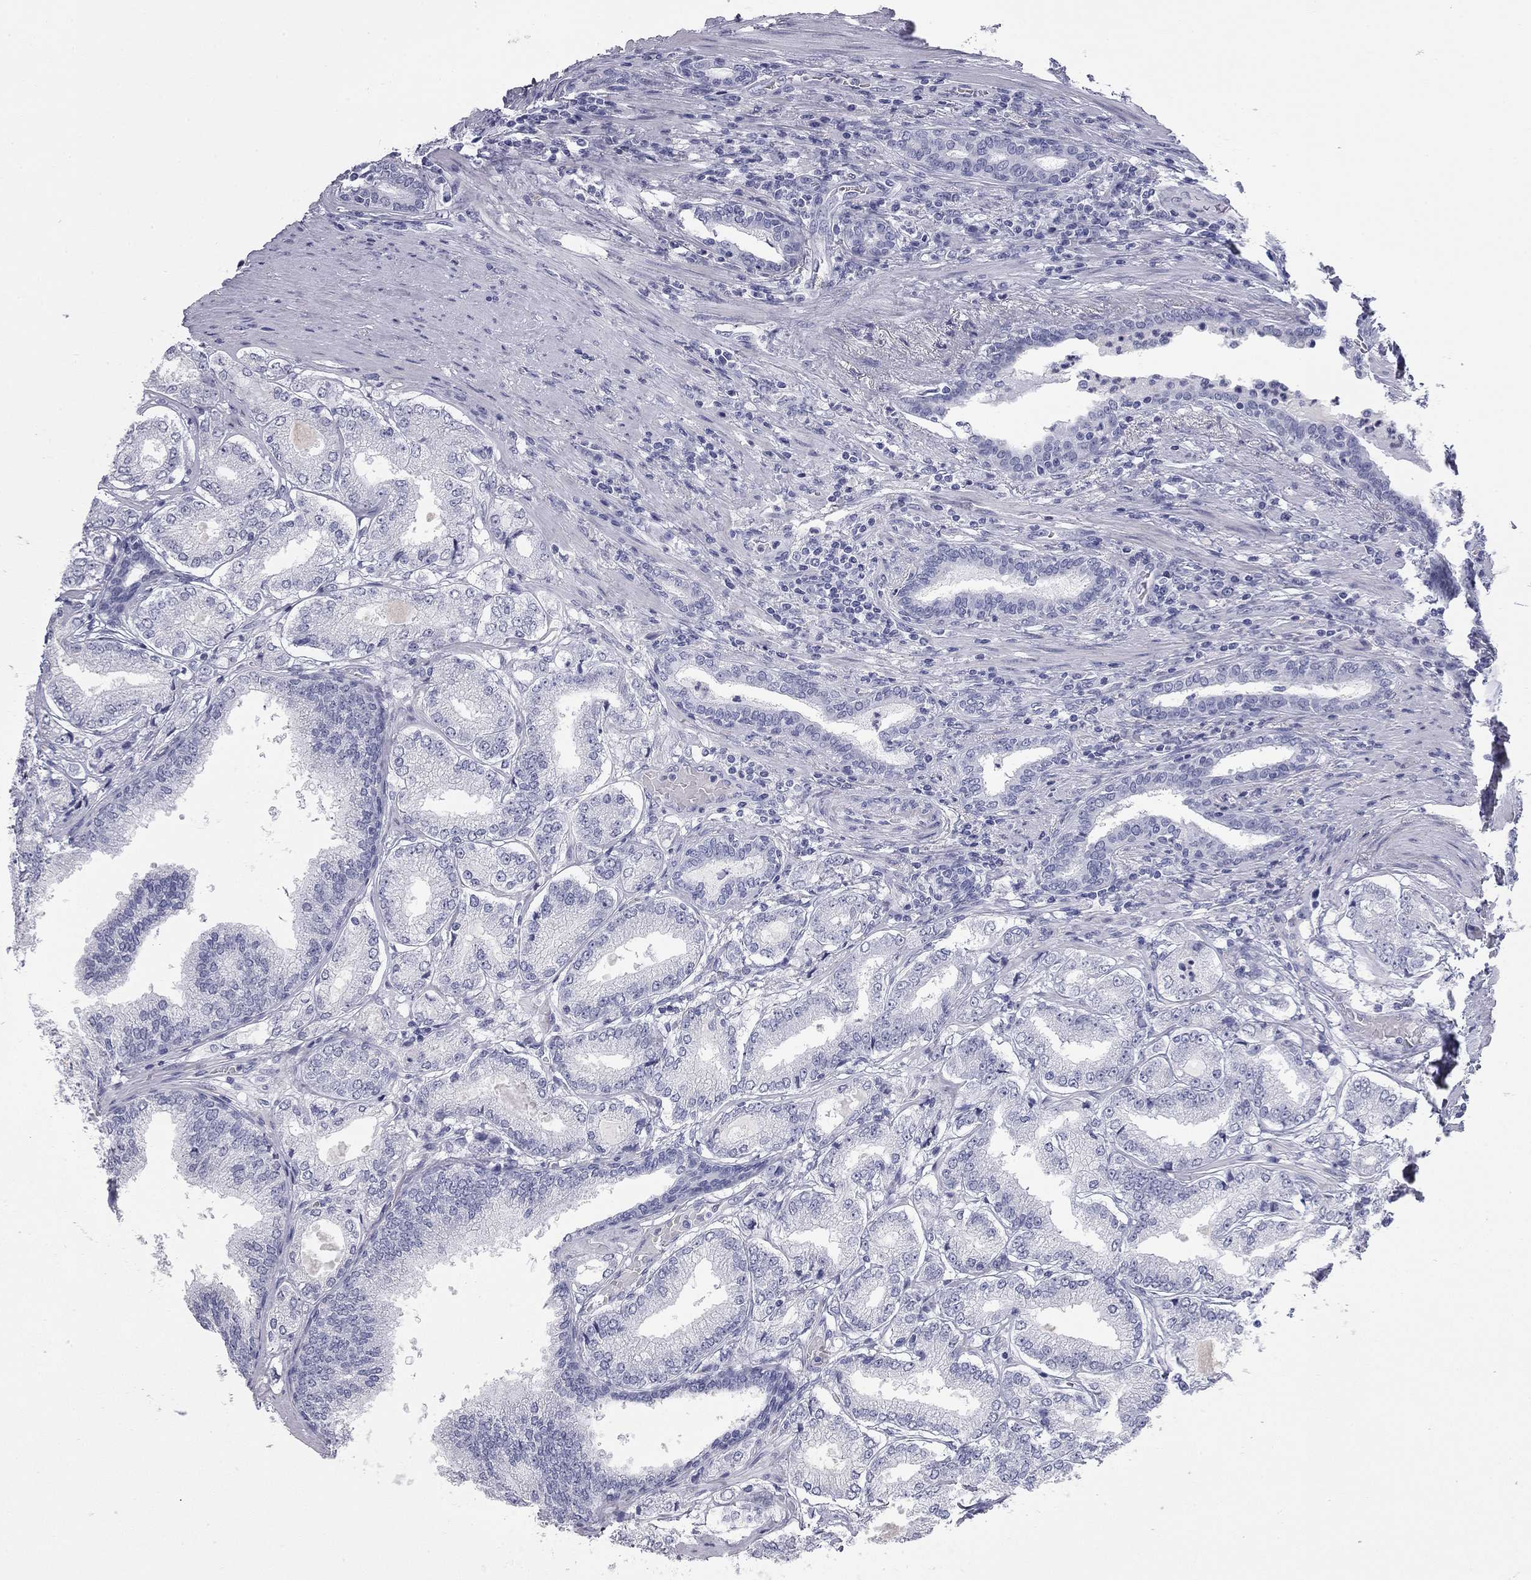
{"staining": {"intensity": "negative", "quantity": "none", "location": "none"}, "tissue": "prostate cancer", "cell_type": "Tumor cells", "image_type": "cancer", "snomed": [{"axis": "morphology", "description": "Adenocarcinoma, NOS"}, {"axis": "topography", "description": "Prostate"}], "caption": "Immunohistochemical staining of prostate cancer (adenocarcinoma) exhibits no significant staining in tumor cells. (Stains: DAB (3,3'-diaminobenzidine) immunohistochemistry (IHC) with hematoxylin counter stain, Microscopy: brightfield microscopy at high magnification).", "gene": "AK8", "patient": {"sex": "male", "age": 65}}